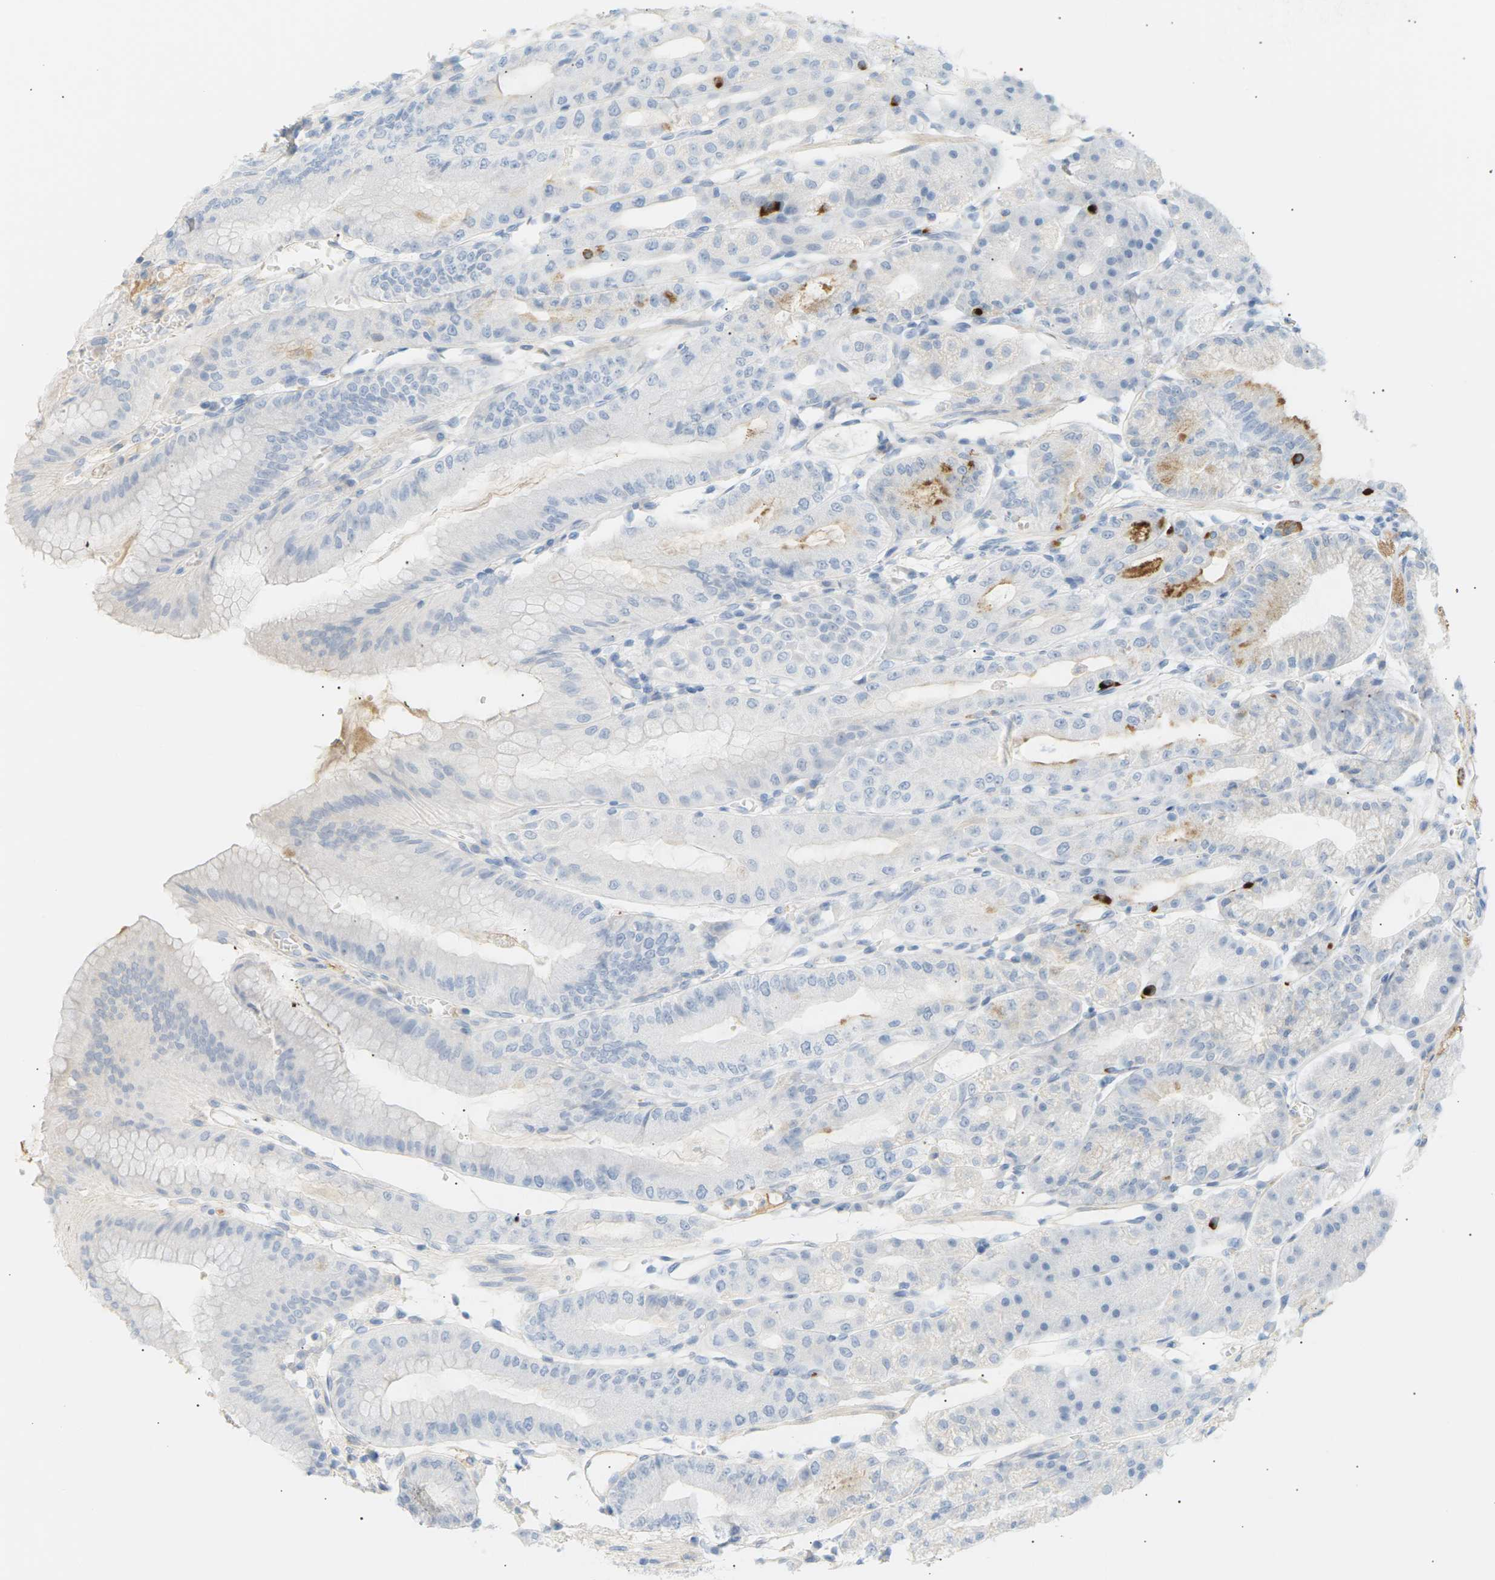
{"staining": {"intensity": "strong", "quantity": "<25%", "location": "cytoplasmic/membranous"}, "tissue": "stomach", "cell_type": "Glandular cells", "image_type": "normal", "snomed": [{"axis": "morphology", "description": "Normal tissue, NOS"}, {"axis": "topography", "description": "Stomach, lower"}], "caption": "Normal stomach reveals strong cytoplasmic/membranous staining in approximately <25% of glandular cells, visualized by immunohistochemistry. The protein is shown in brown color, while the nuclei are stained blue.", "gene": "CLU", "patient": {"sex": "male", "age": 71}}